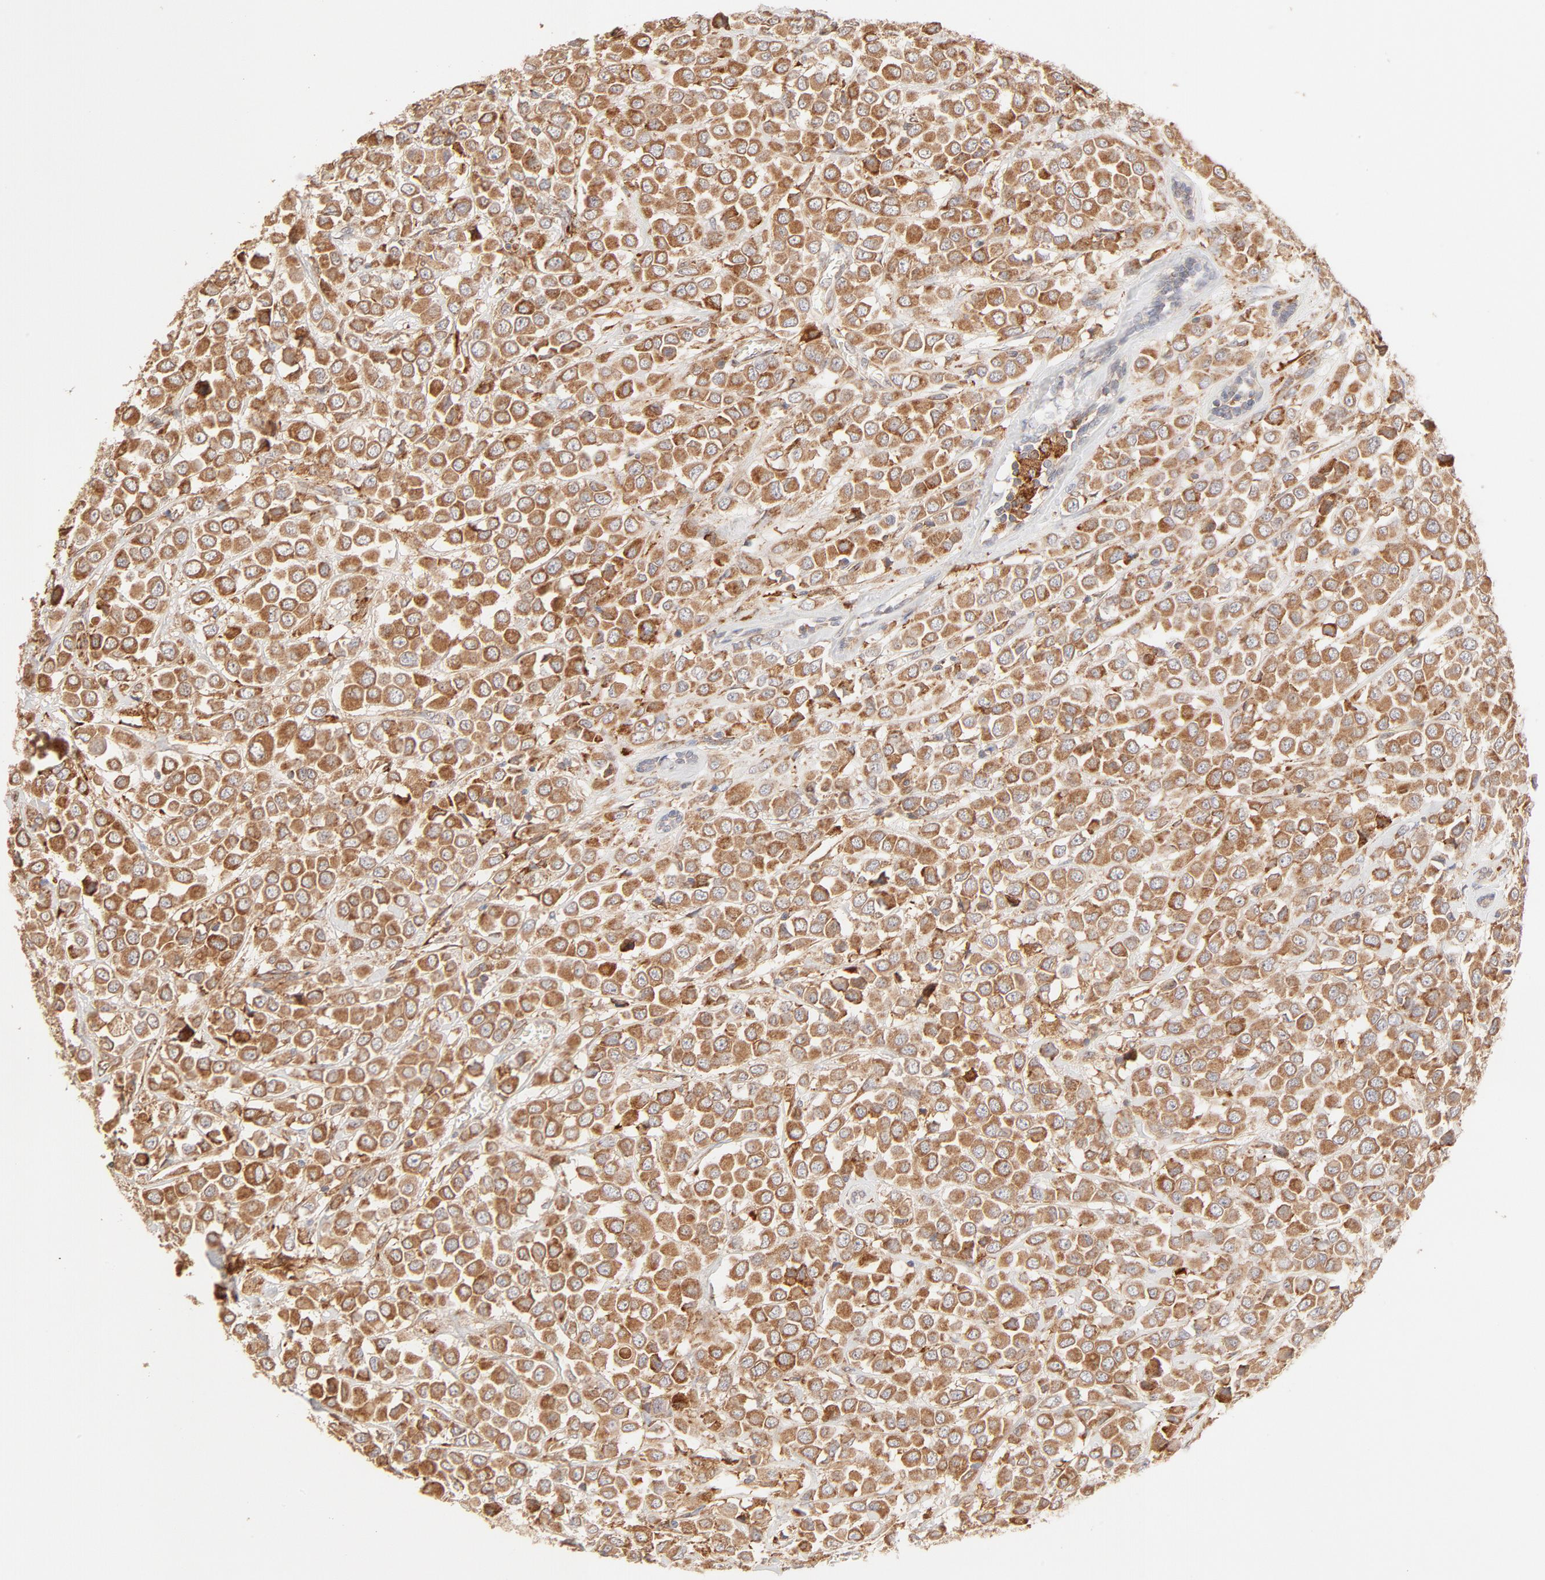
{"staining": {"intensity": "strong", "quantity": ">75%", "location": "cytoplasmic/membranous"}, "tissue": "breast cancer", "cell_type": "Tumor cells", "image_type": "cancer", "snomed": [{"axis": "morphology", "description": "Duct carcinoma"}, {"axis": "topography", "description": "Breast"}], "caption": "Breast cancer (intraductal carcinoma) tissue shows strong cytoplasmic/membranous positivity in about >75% of tumor cells, visualized by immunohistochemistry.", "gene": "PARP12", "patient": {"sex": "female", "age": 61}}